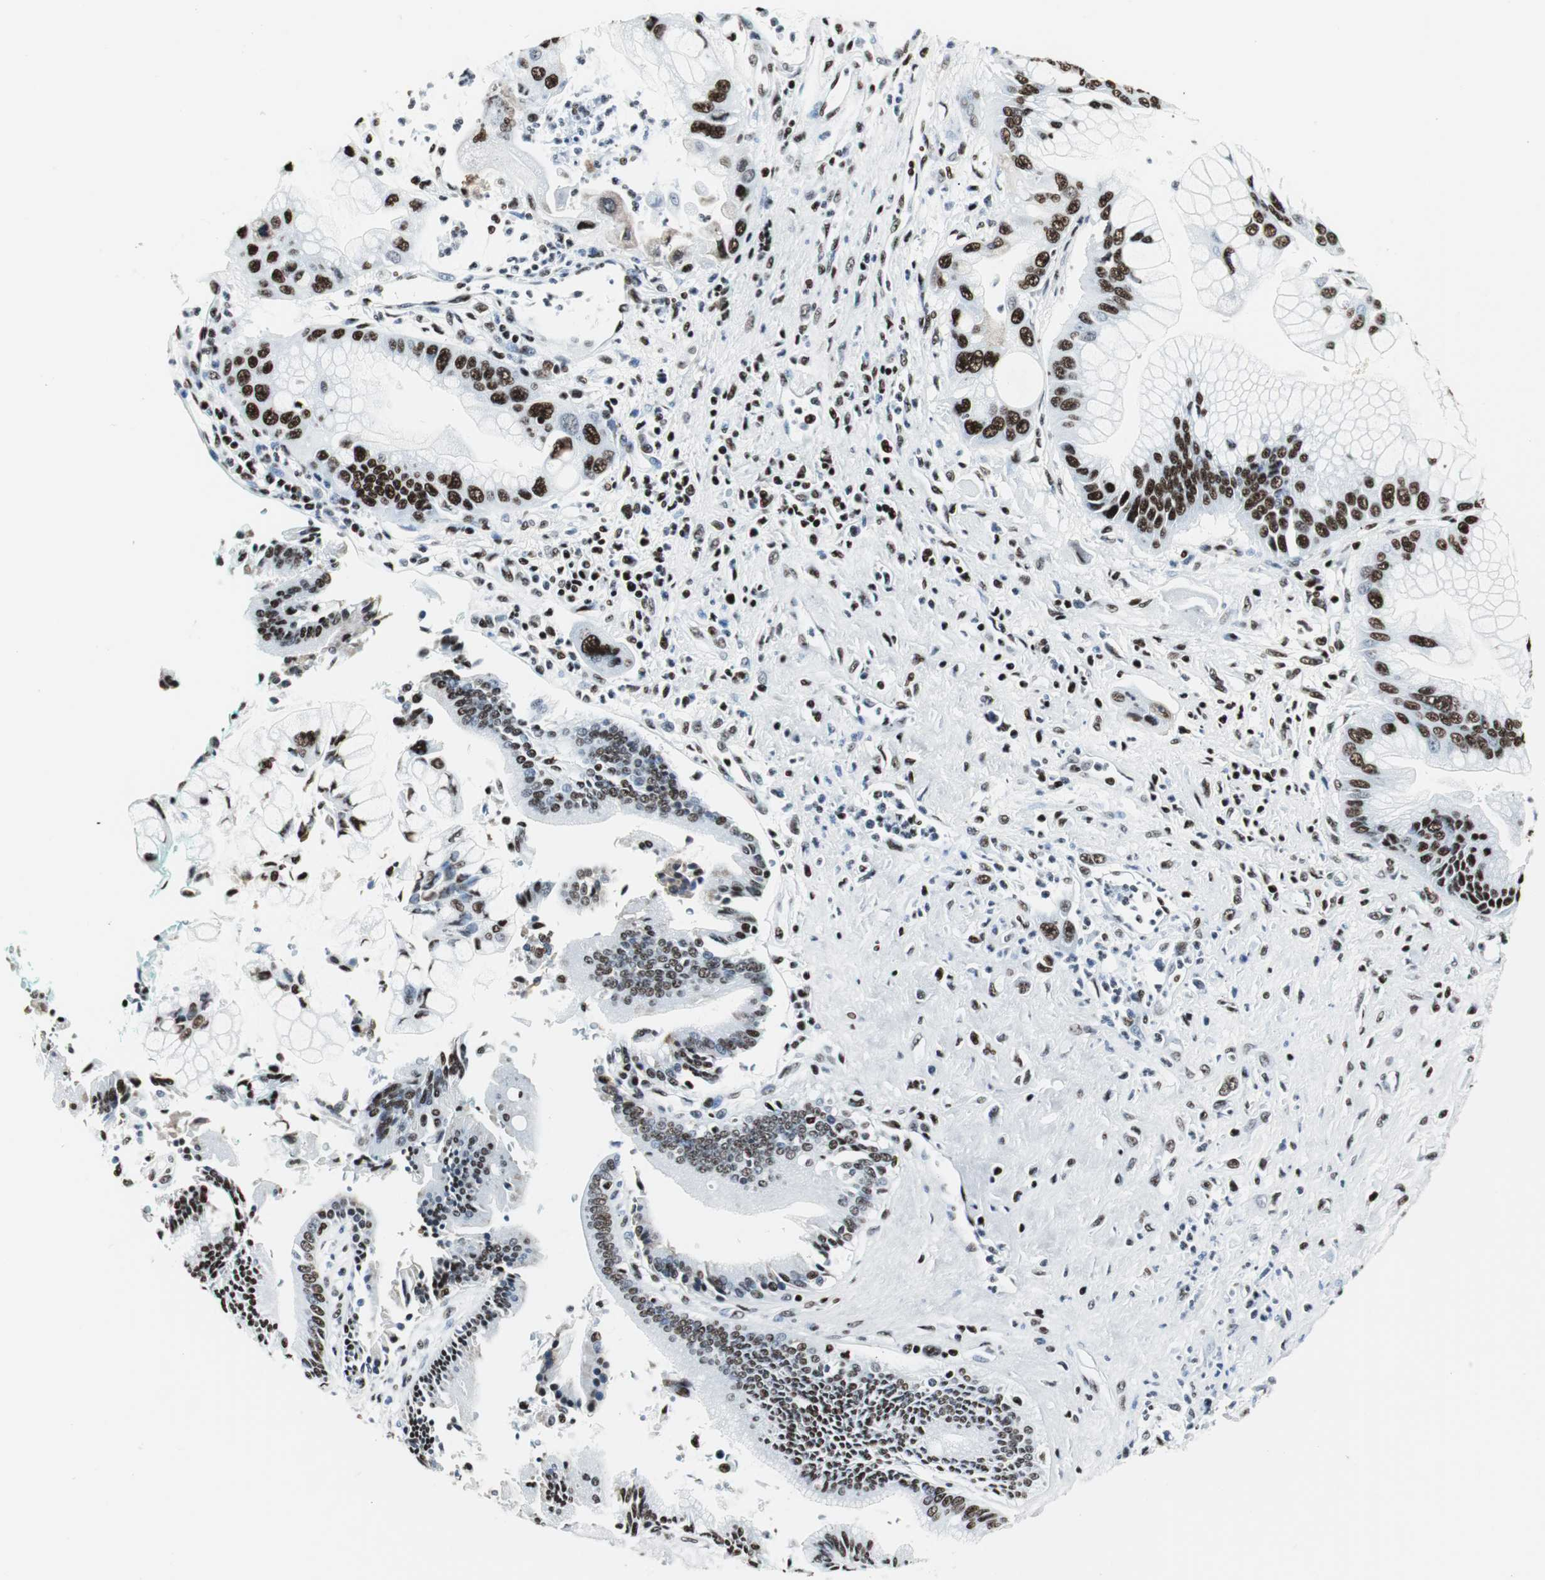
{"staining": {"intensity": "strong", "quantity": ">75%", "location": "nuclear"}, "tissue": "pancreatic cancer", "cell_type": "Tumor cells", "image_type": "cancer", "snomed": [{"axis": "morphology", "description": "Adenocarcinoma, NOS"}, {"axis": "topography", "description": "Pancreas"}], "caption": "Human pancreatic cancer (adenocarcinoma) stained with a protein marker displays strong staining in tumor cells.", "gene": "NCL", "patient": {"sex": "male", "age": 59}}